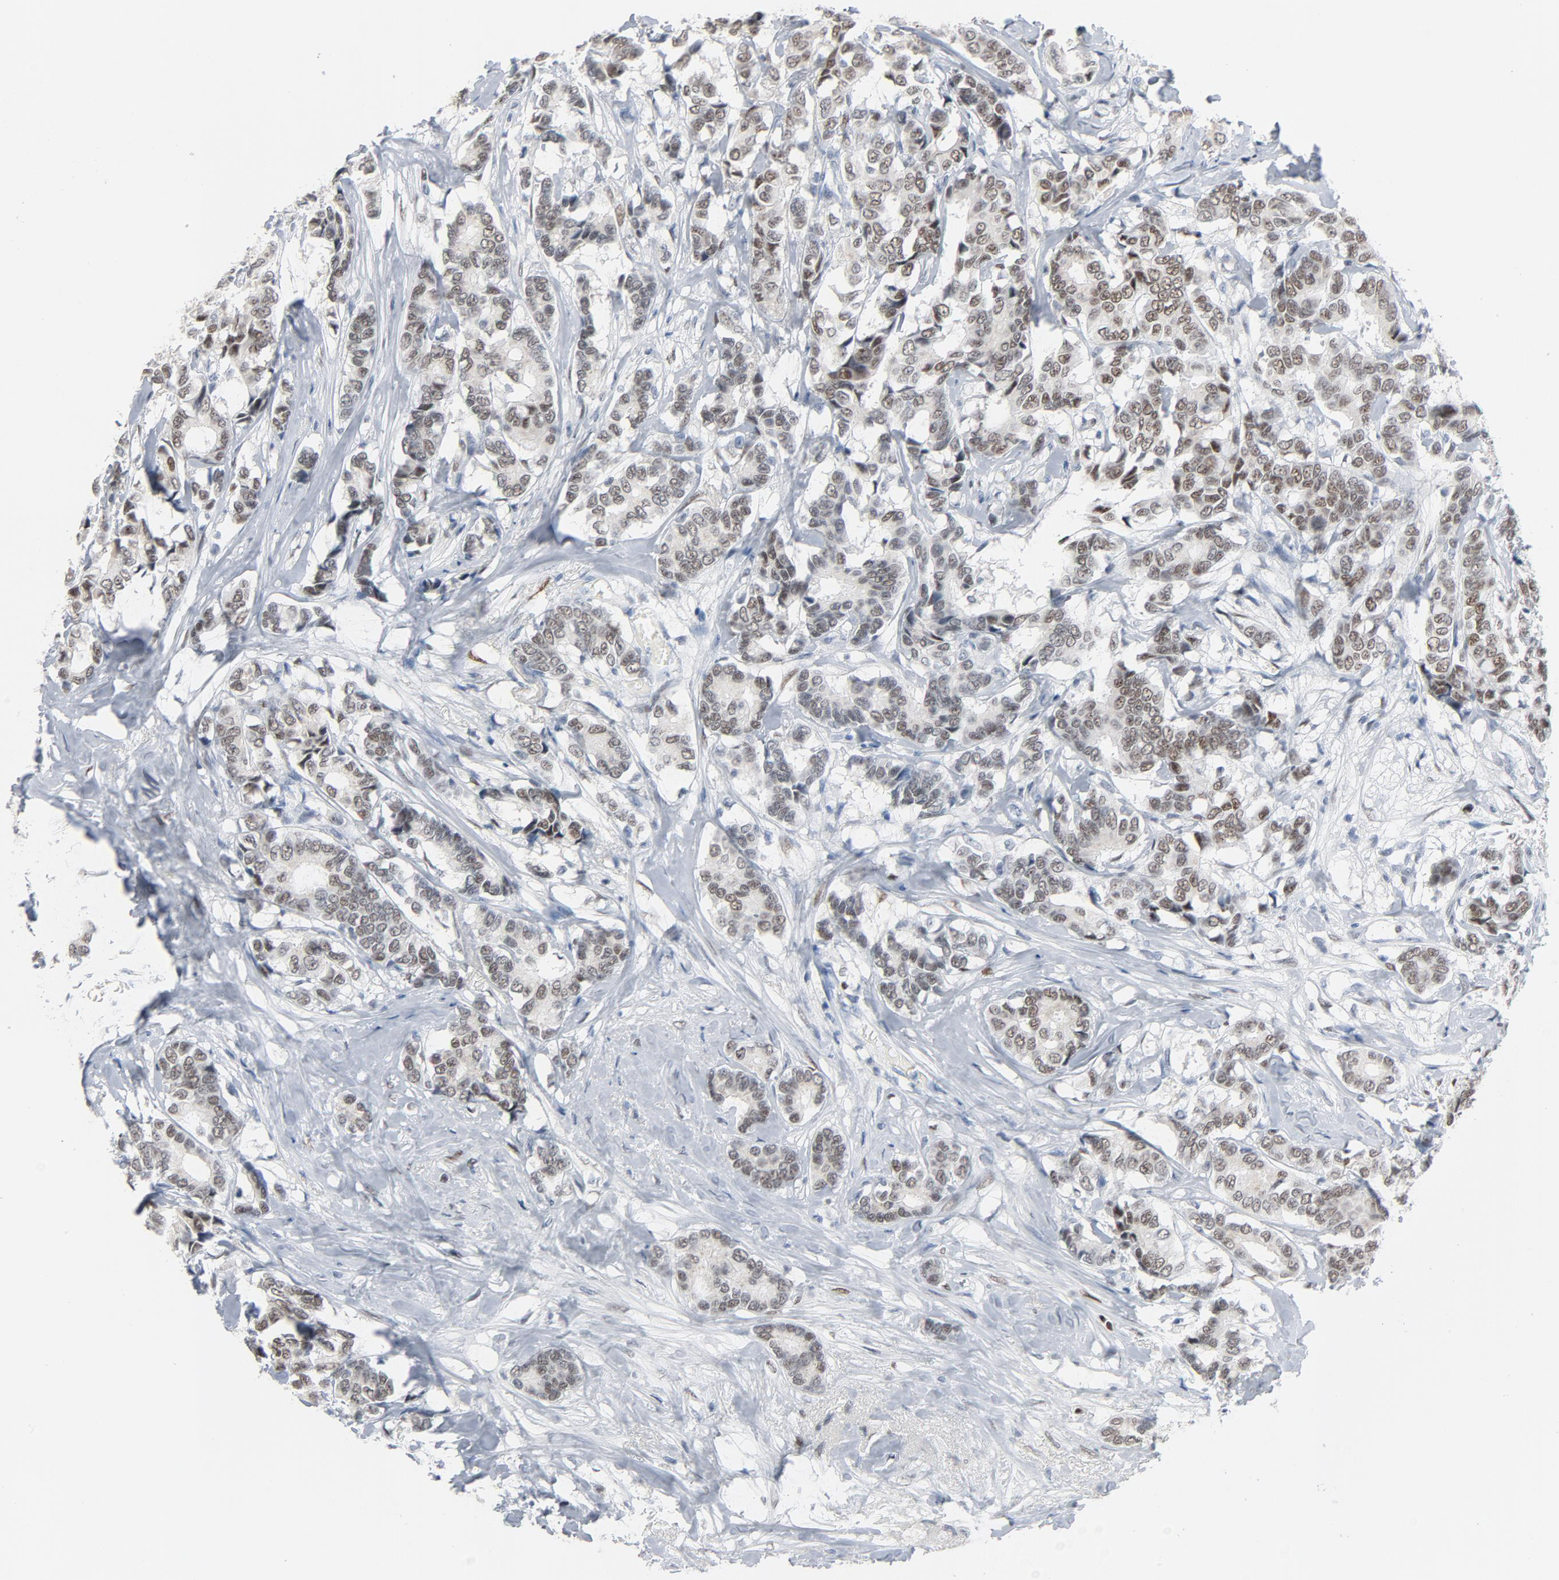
{"staining": {"intensity": "weak", "quantity": ">75%", "location": "nuclear"}, "tissue": "breast cancer", "cell_type": "Tumor cells", "image_type": "cancer", "snomed": [{"axis": "morphology", "description": "Duct carcinoma"}, {"axis": "topography", "description": "Breast"}], "caption": "Breast invasive ductal carcinoma was stained to show a protein in brown. There is low levels of weak nuclear expression in approximately >75% of tumor cells. The protein of interest is shown in brown color, while the nuclei are stained blue.", "gene": "FOXP1", "patient": {"sex": "female", "age": 87}}